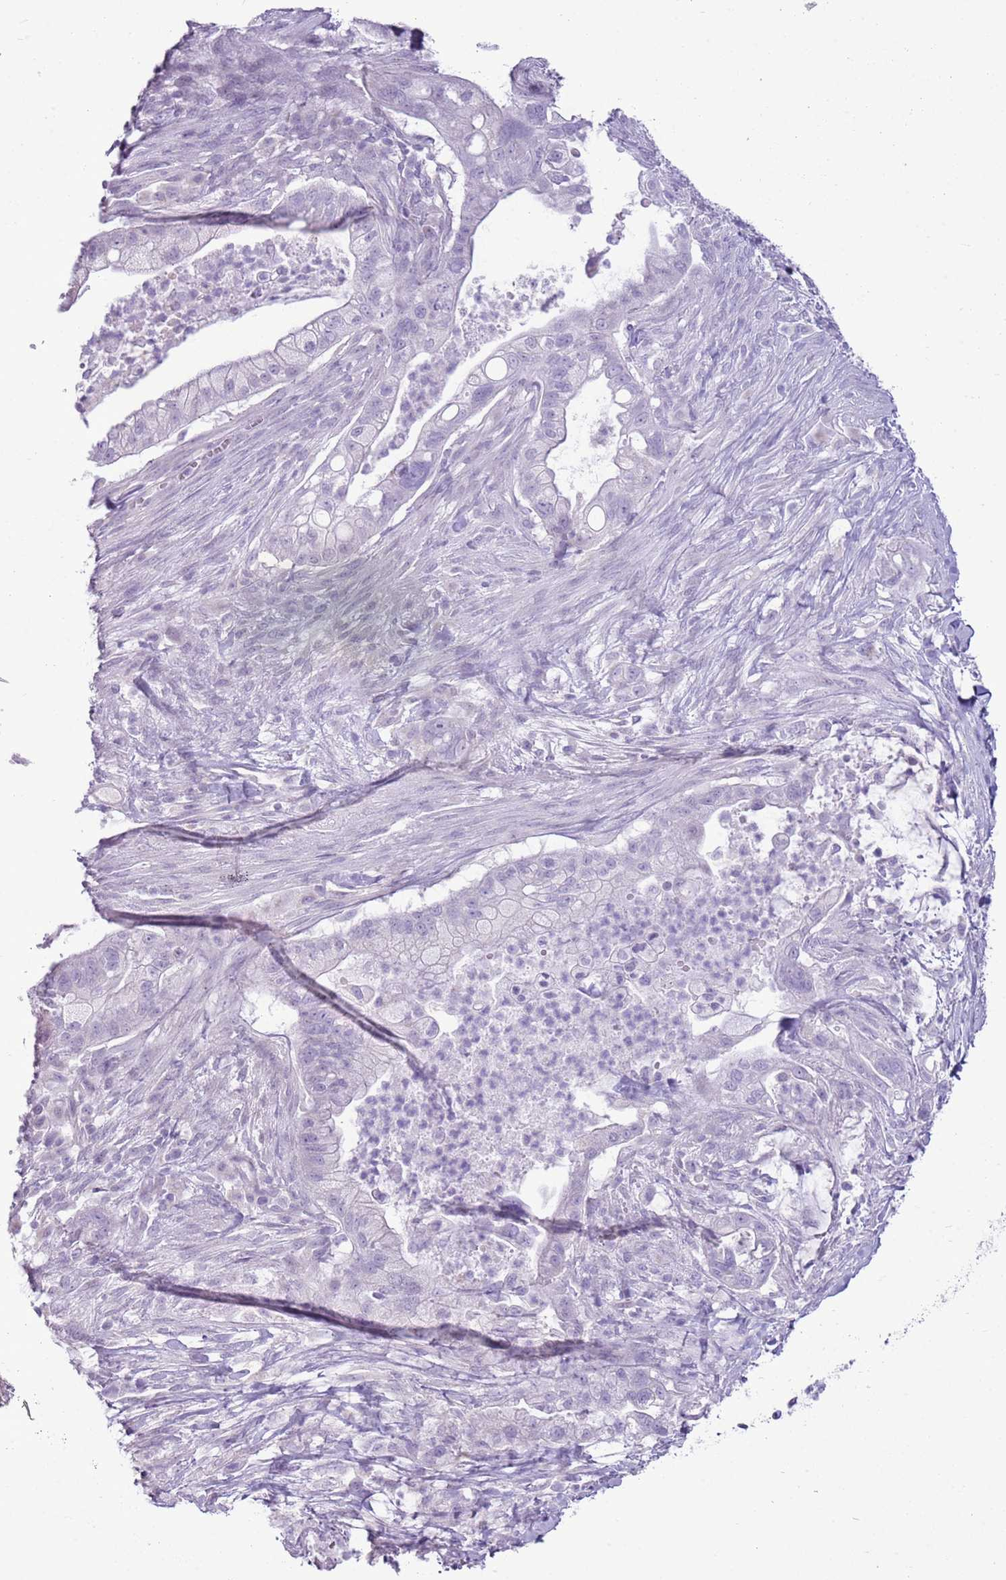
{"staining": {"intensity": "negative", "quantity": "none", "location": "none"}, "tissue": "pancreatic cancer", "cell_type": "Tumor cells", "image_type": "cancer", "snomed": [{"axis": "morphology", "description": "Adenocarcinoma, NOS"}, {"axis": "topography", "description": "Pancreas"}], "caption": "High magnification brightfield microscopy of pancreatic adenocarcinoma stained with DAB (3,3'-diaminobenzidine) (brown) and counterstained with hematoxylin (blue): tumor cells show no significant positivity.", "gene": "RPL3L", "patient": {"sex": "male", "age": 44}}